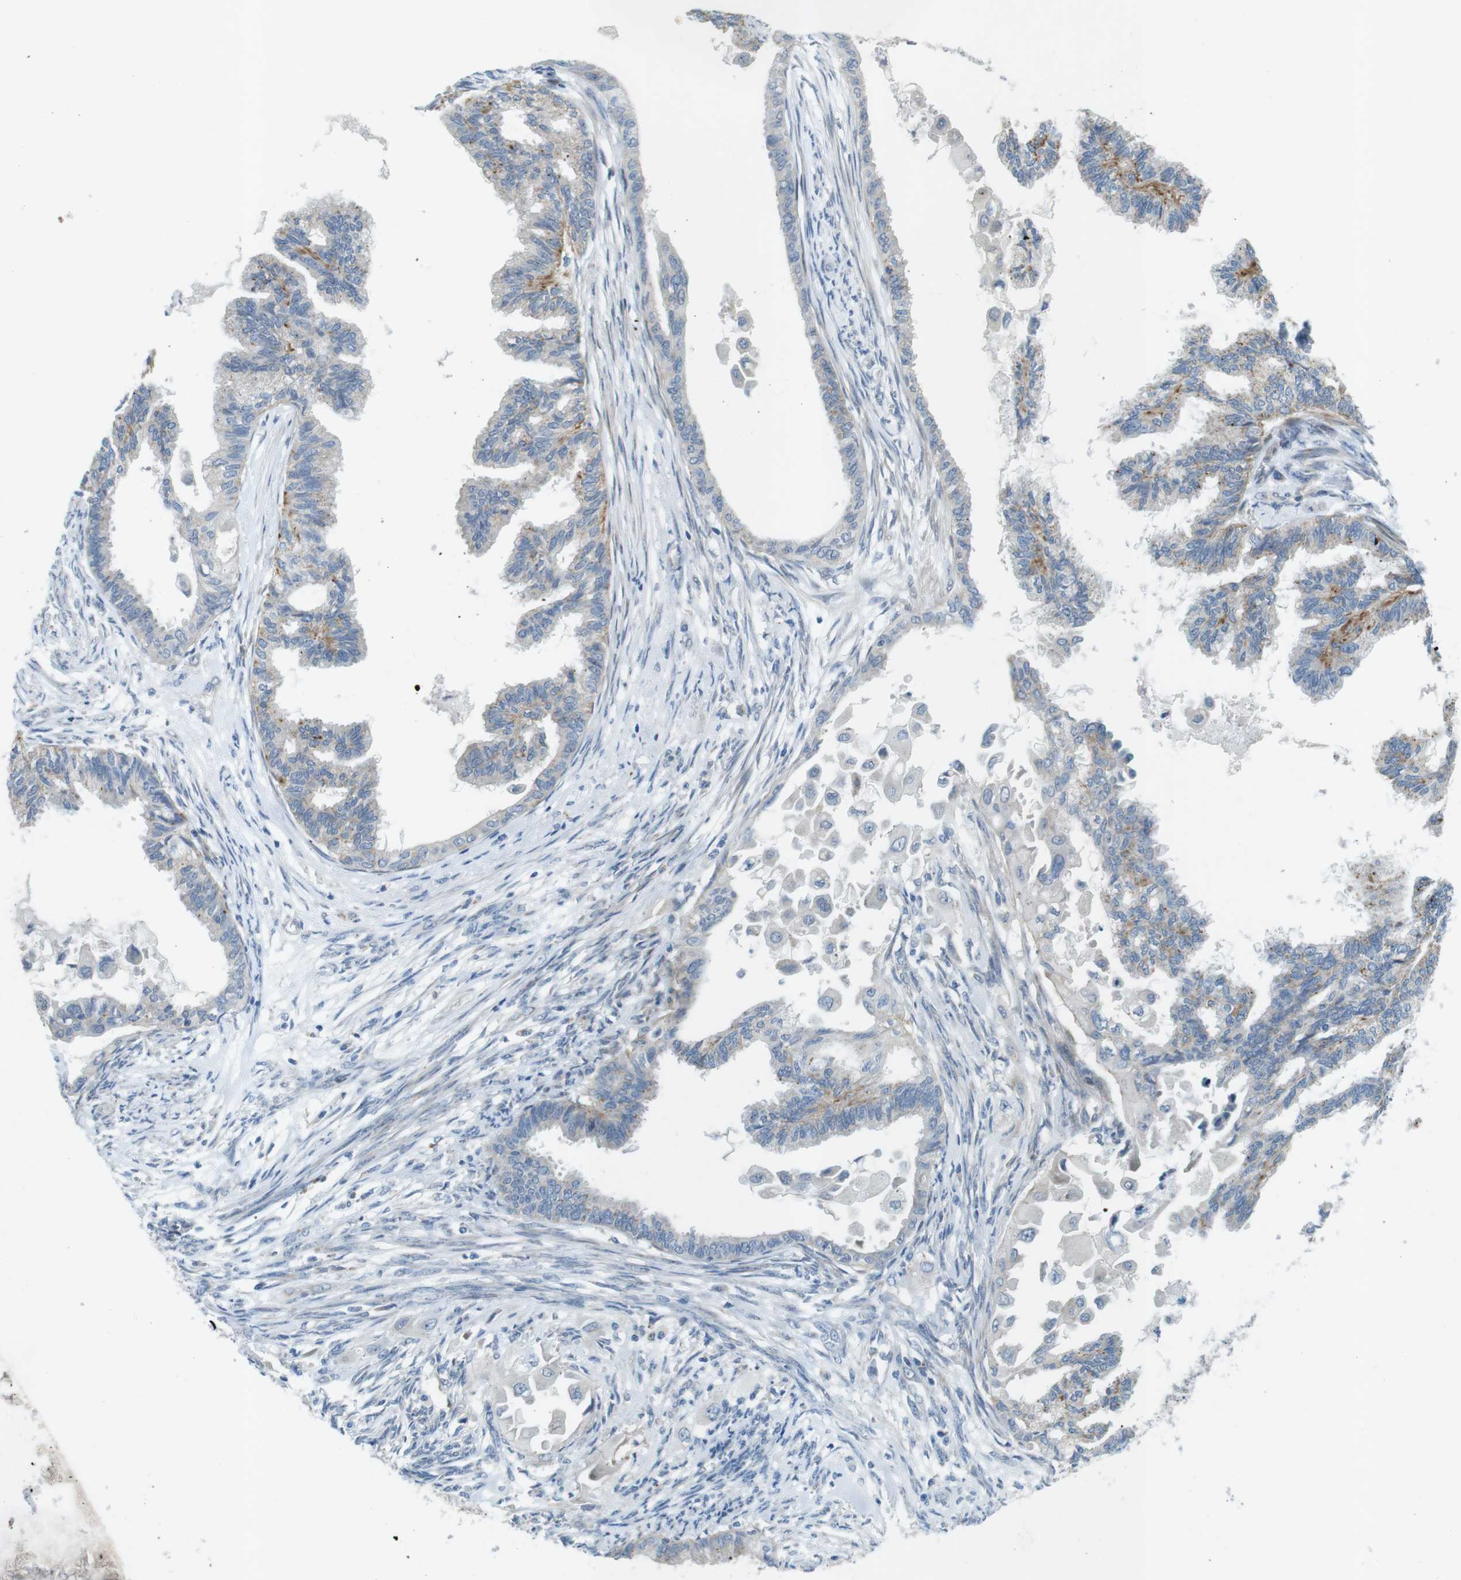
{"staining": {"intensity": "negative", "quantity": "none", "location": "none"}, "tissue": "cervical cancer", "cell_type": "Tumor cells", "image_type": "cancer", "snomed": [{"axis": "morphology", "description": "Normal tissue, NOS"}, {"axis": "morphology", "description": "Adenocarcinoma, NOS"}, {"axis": "topography", "description": "Cervix"}, {"axis": "topography", "description": "Endometrium"}], "caption": "IHC image of neoplastic tissue: cervical cancer (adenocarcinoma) stained with DAB demonstrates no significant protein expression in tumor cells.", "gene": "TYW1", "patient": {"sex": "female", "age": 86}}